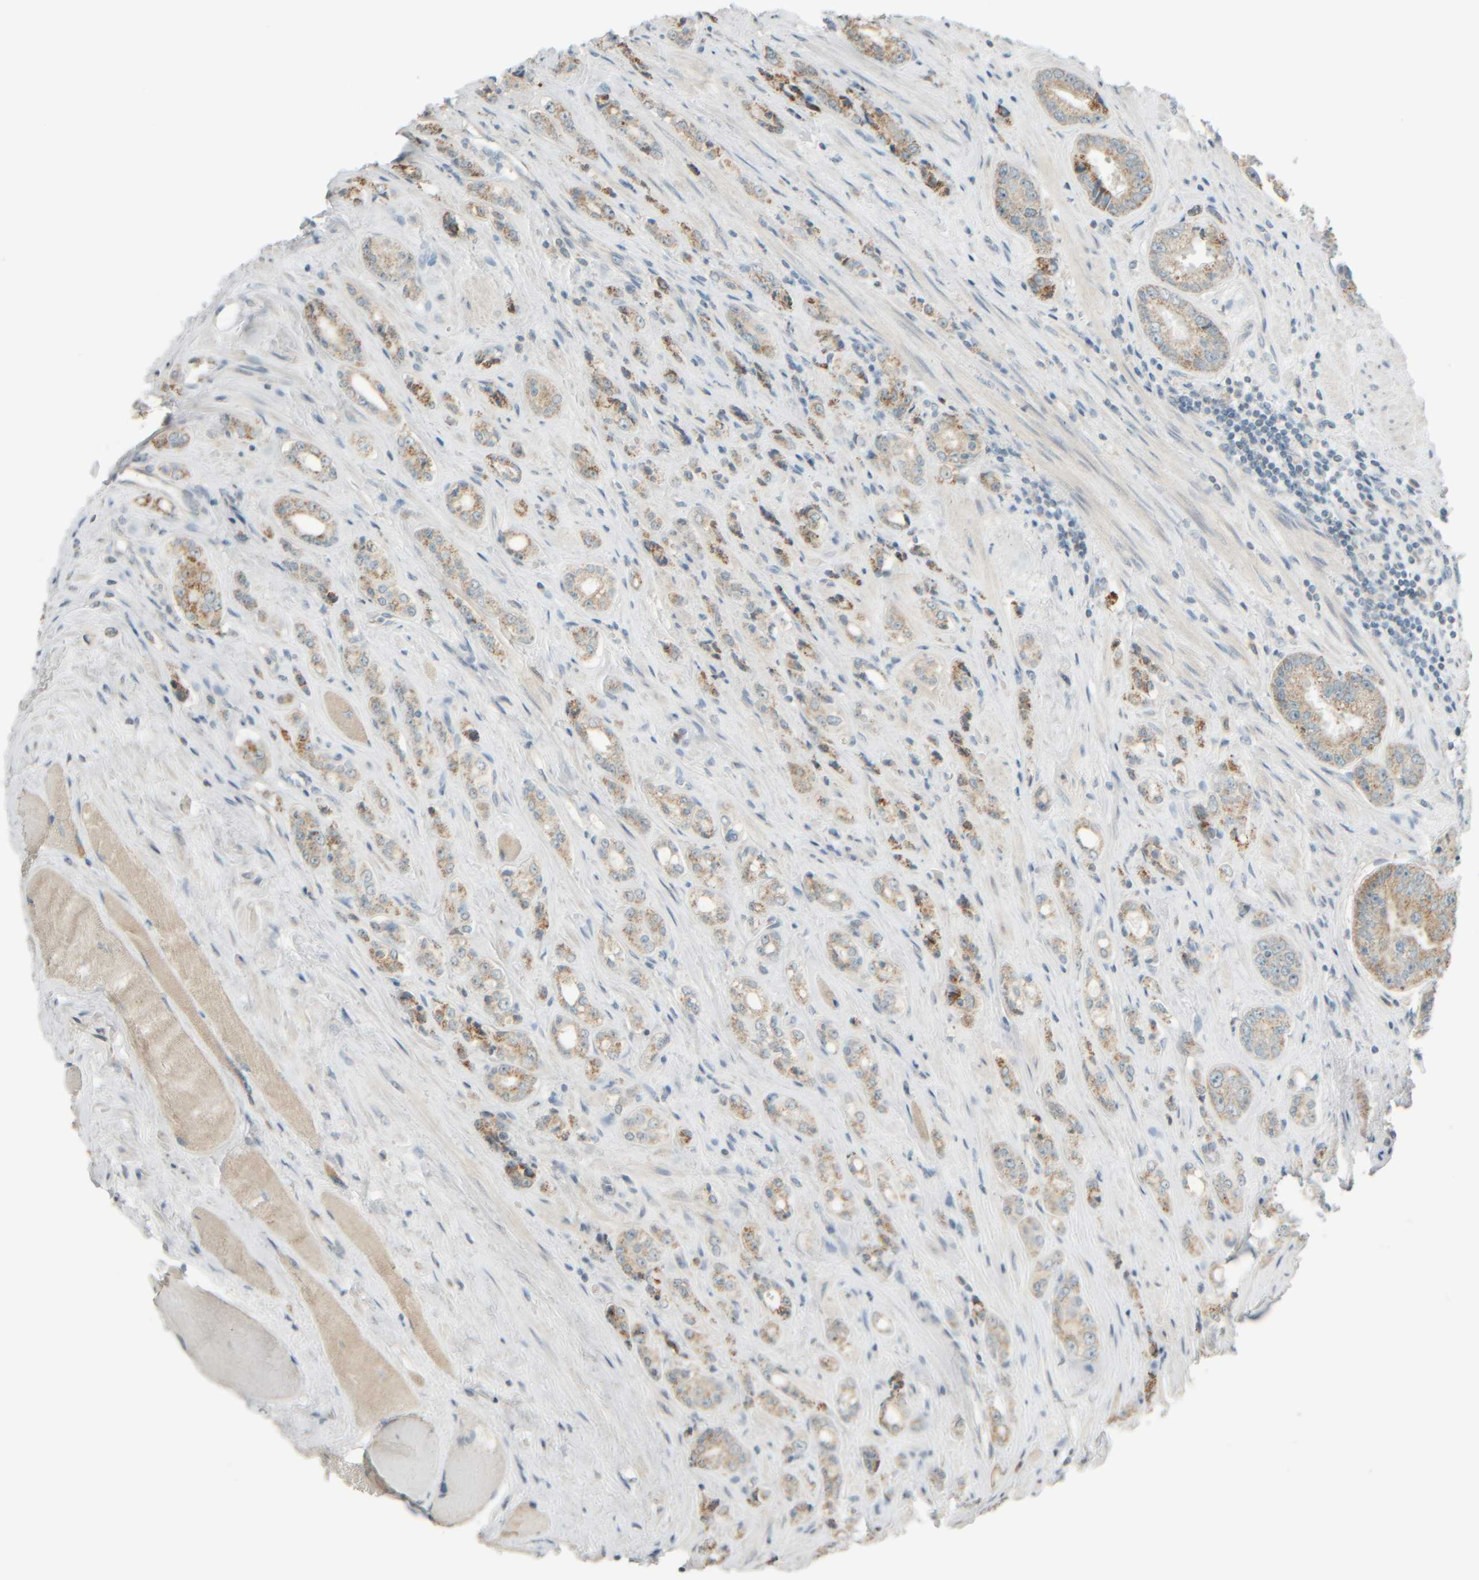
{"staining": {"intensity": "moderate", "quantity": ">75%", "location": "cytoplasmic/membranous"}, "tissue": "prostate cancer", "cell_type": "Tumor cells", "image_type": "cancer", "snomed": [{"axis": "morphology", "description": "Adenocarcinoma, High grade"}, {"axis": "topography", "description": "Prostate"}], "caption": "Brown immunohistochemical staining in human high-grade adenocarcinoma (prostate) reveals moderate cytoplasmic/membranous positivity in about >75% of tumor cells.", "gene": "PTGES3L-AARSD1", "patient": {"sex": "male", "age": 61}}